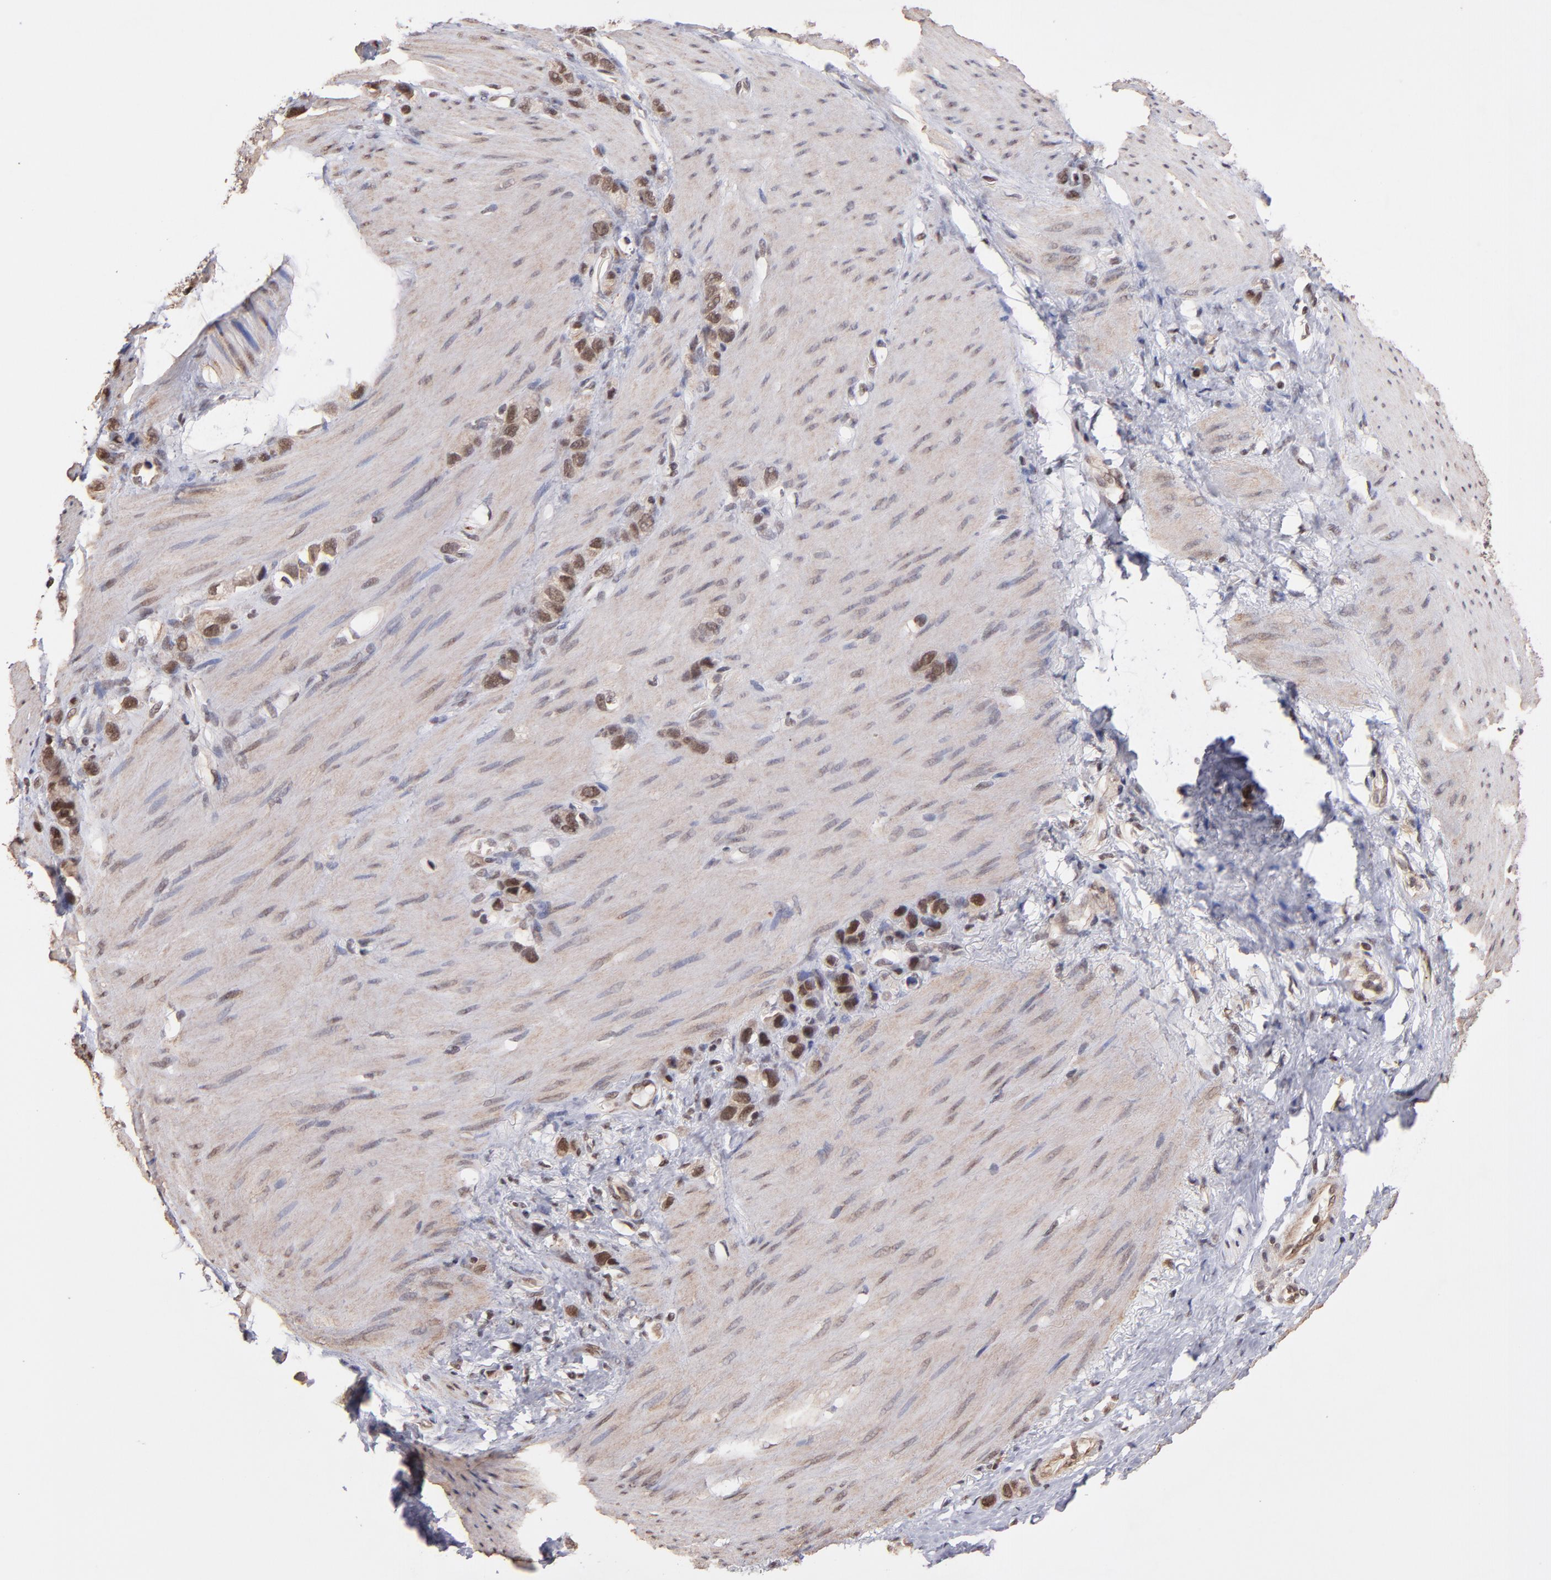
{"staining": {"intensity": "moderate", "quantity": ">75%", "location": "nuclear"}, "tissue": "stomach cancer", "cell_type": "Tumor cells", "image_type": "cancer", "snomed": [{"axis": "morphology", "description": "Normal tissue, NOS"}, {"axis": "morphology", "description": "Adenocarcinoma, NOS"}, {"axis": "morphology", "description": "Adenocarcinoma, High grade"}, {"axis": "topography", "description": "Stomach, upper"}, {"axis": "topography", "description": "Stomach"}], "caption": "This photomicrograph reveals immunohistochemistry (IHC) staining of human adenocarcinoma (stomach), with medium moderate nuclear expression in about >75% of tumor cells.", "gene": "TERF2", "patient": {"sex": "female", "age": 65}}